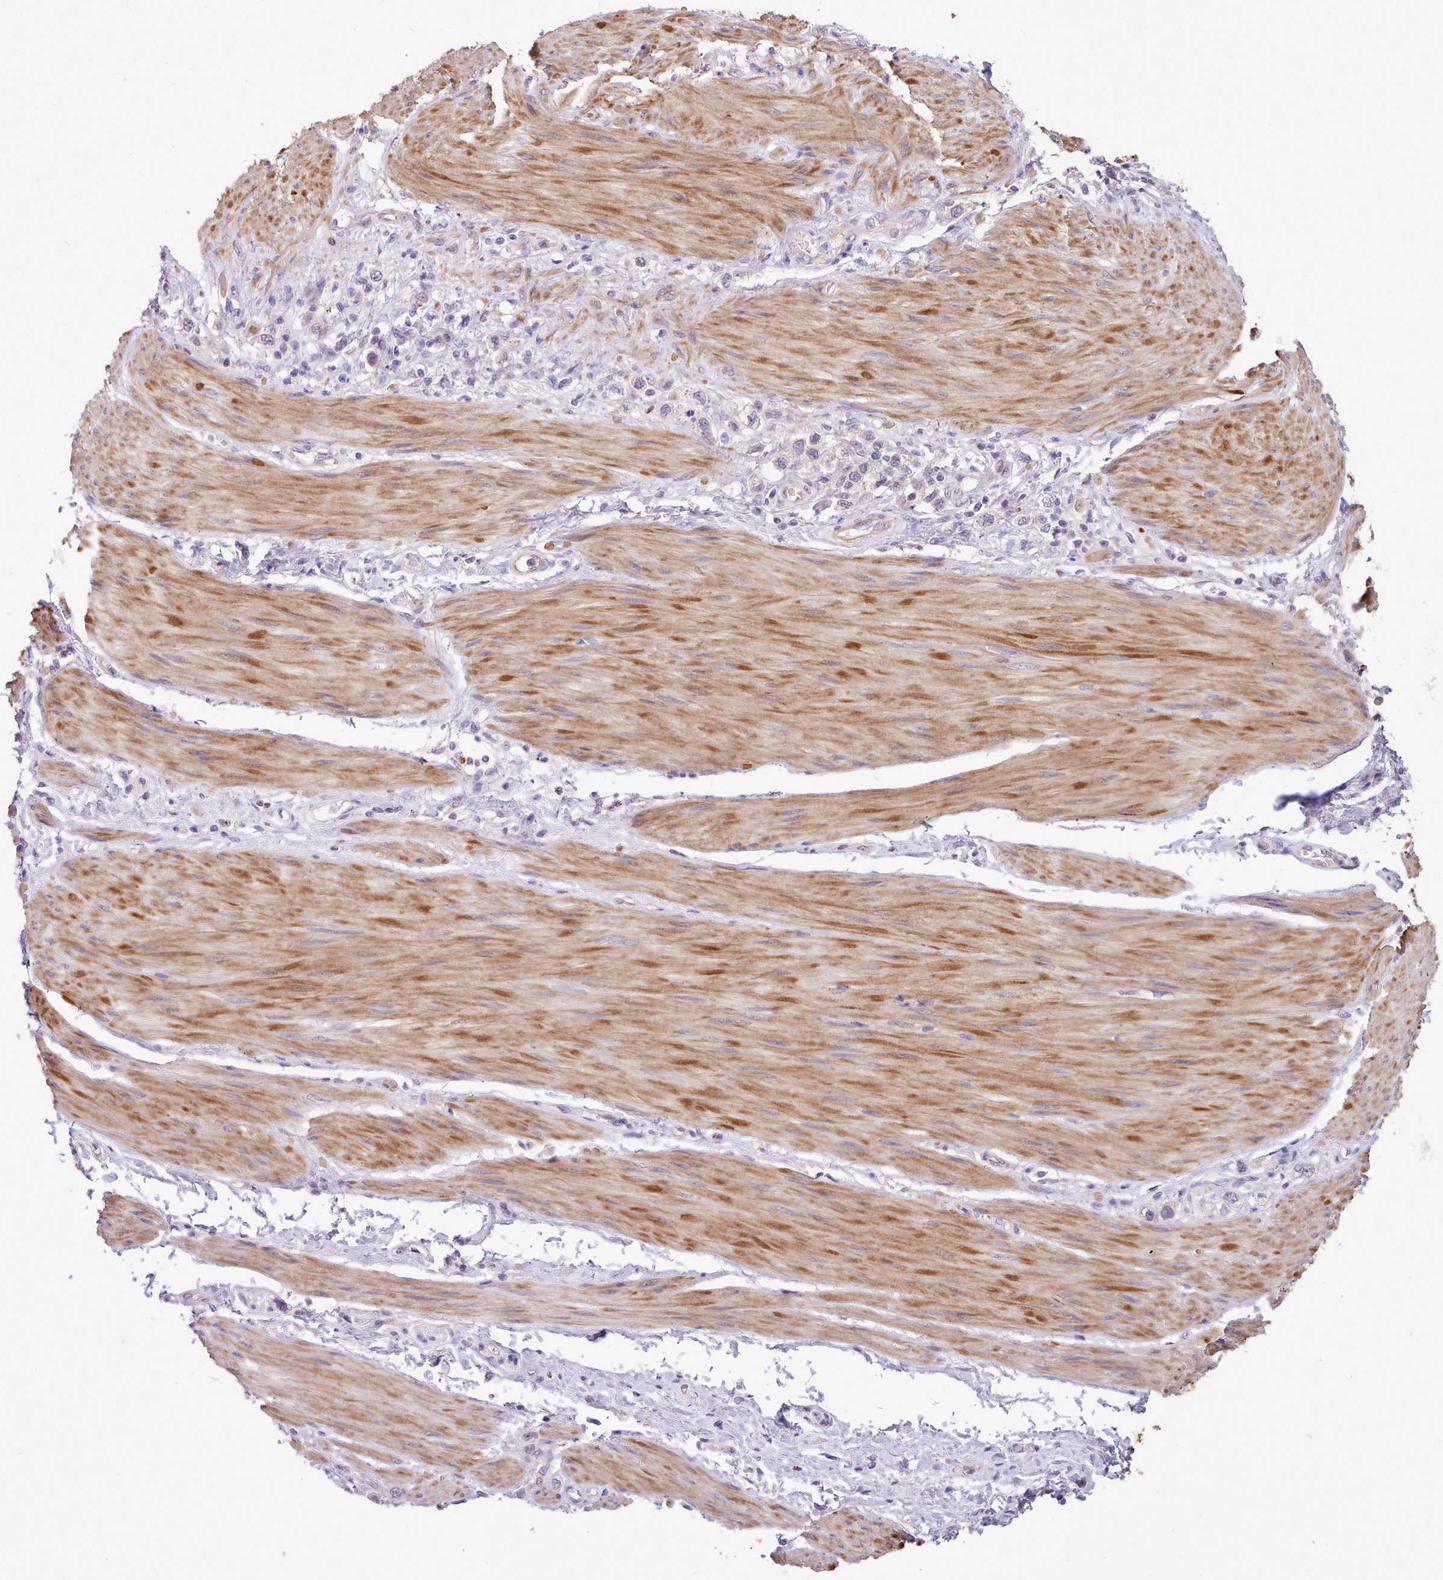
{"staining": {"intensity": "negative", "quantity": "none", "location": "none"}, "tissue": "stomach cancer", "cell_type": "Tumor cells", "image_type": "cancer", "snomed": [{"axis": "morphology", "description": "Adenocarcinoma, NOS"}, {"axis": "topography", "description": "Stomach"}], "caption": "High magnification brightfield microscopy of stomach cancer (adenocarcinoma) stained with DAB (brown) and counterstained with hematoxylin (blue): tumor cells show no significant positivity.", "gene": "ZNF607", "patient": {"sex": "female", "age": 65}}